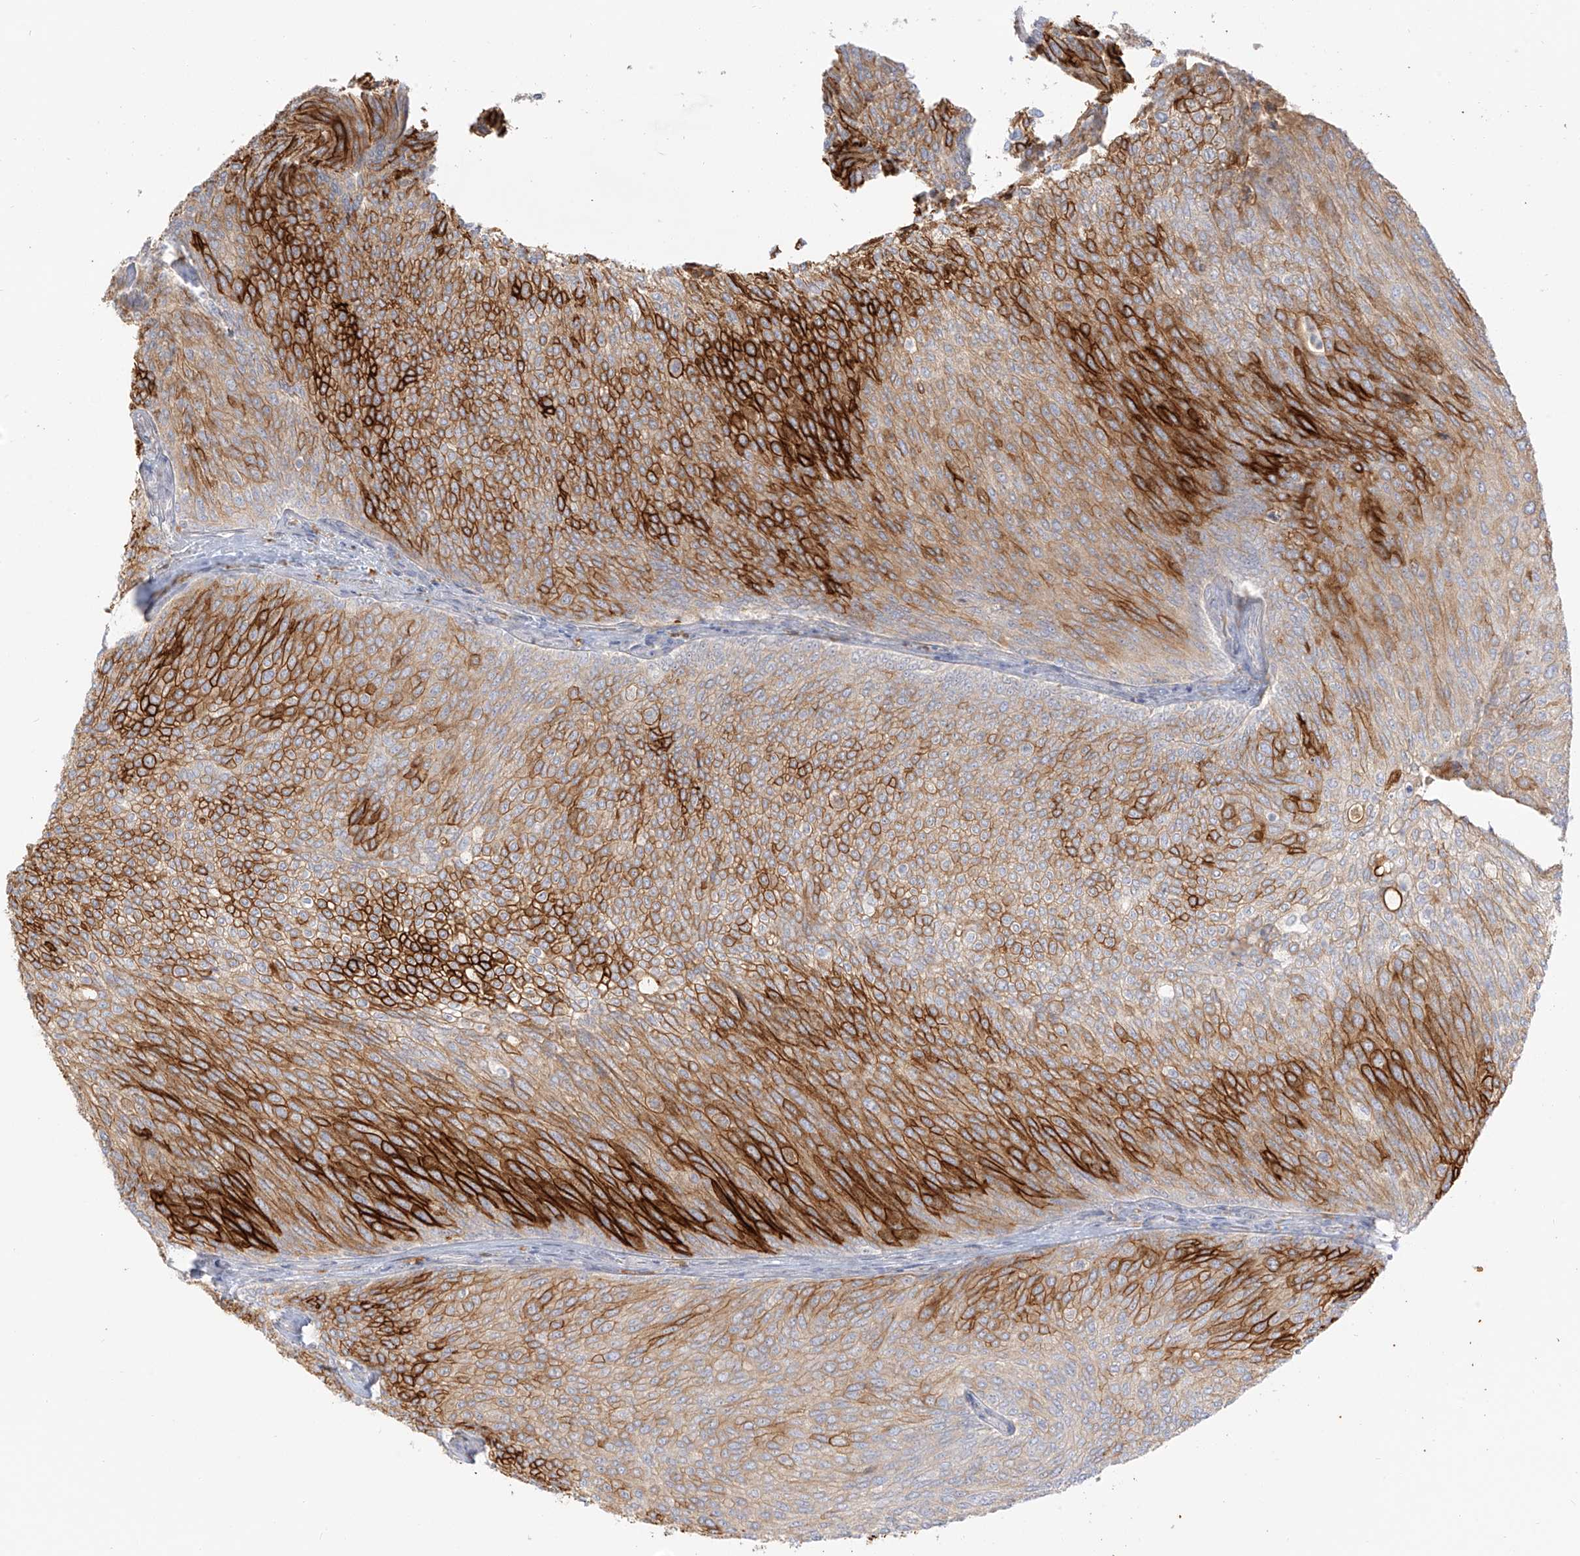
{"staining": {"intensity": "strong", "quantity": ">75%", "location": "cytoplasmic/membranous"}, "tissue": "urothelial cancer", "cell_type": "Tumor cells", "image_type": "cancer", "snomed": [{"axis": "morphology", "description": "Urothelial carcinoma, Low grade"}, {"axis": "topography", "description": "Urinary bladder"}], "caption": "An image of human urothelial cancer stained for a protein shows strong cytoplasmic/membranous brown staining in tumor cells.", "gene": "UPK1B", "patient": {"sex": "female", "age": 79}}